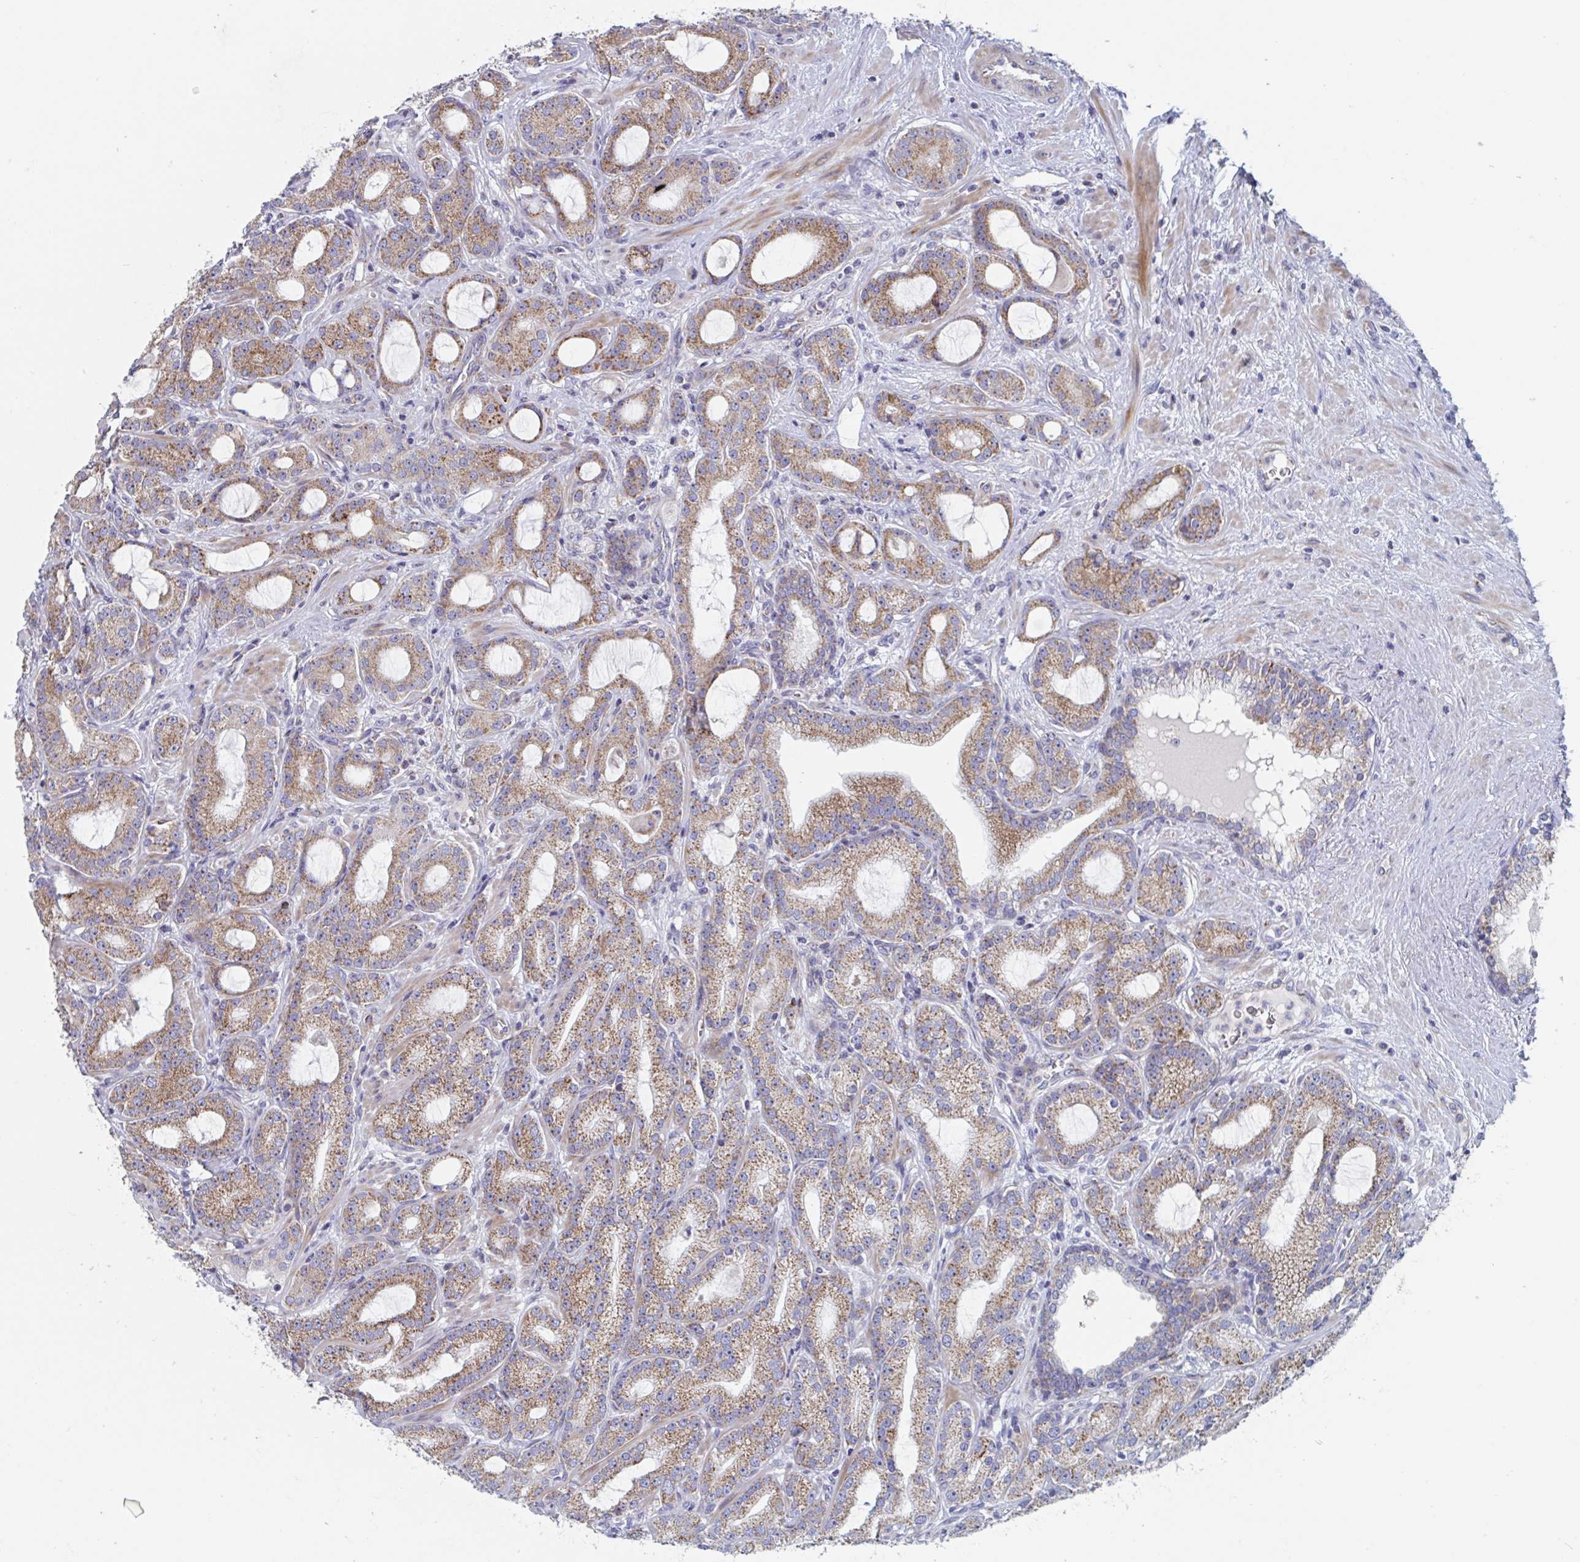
{"staining": {"intensity": "moderate", "quantity": ">75%", "location": "cytoplasmic/membranous"}, "tissue": "prostate cancer", "cell_type": "Tumor cells", "image_type": "cancer", "snomed": [{"axis": "morphology", "description": "Adenocarcinoma, High grade"}, {"axis": "topography", "description": "Prostate"}], "caption": "Tumor cells display medium levels of moderate cytoplasmic/membranous positivity in approximately >75% of cells in high-grade adenocarcinoma (prostate).", "gene": "MRPL53", "patient": {"sex": "male", "age": 65}}